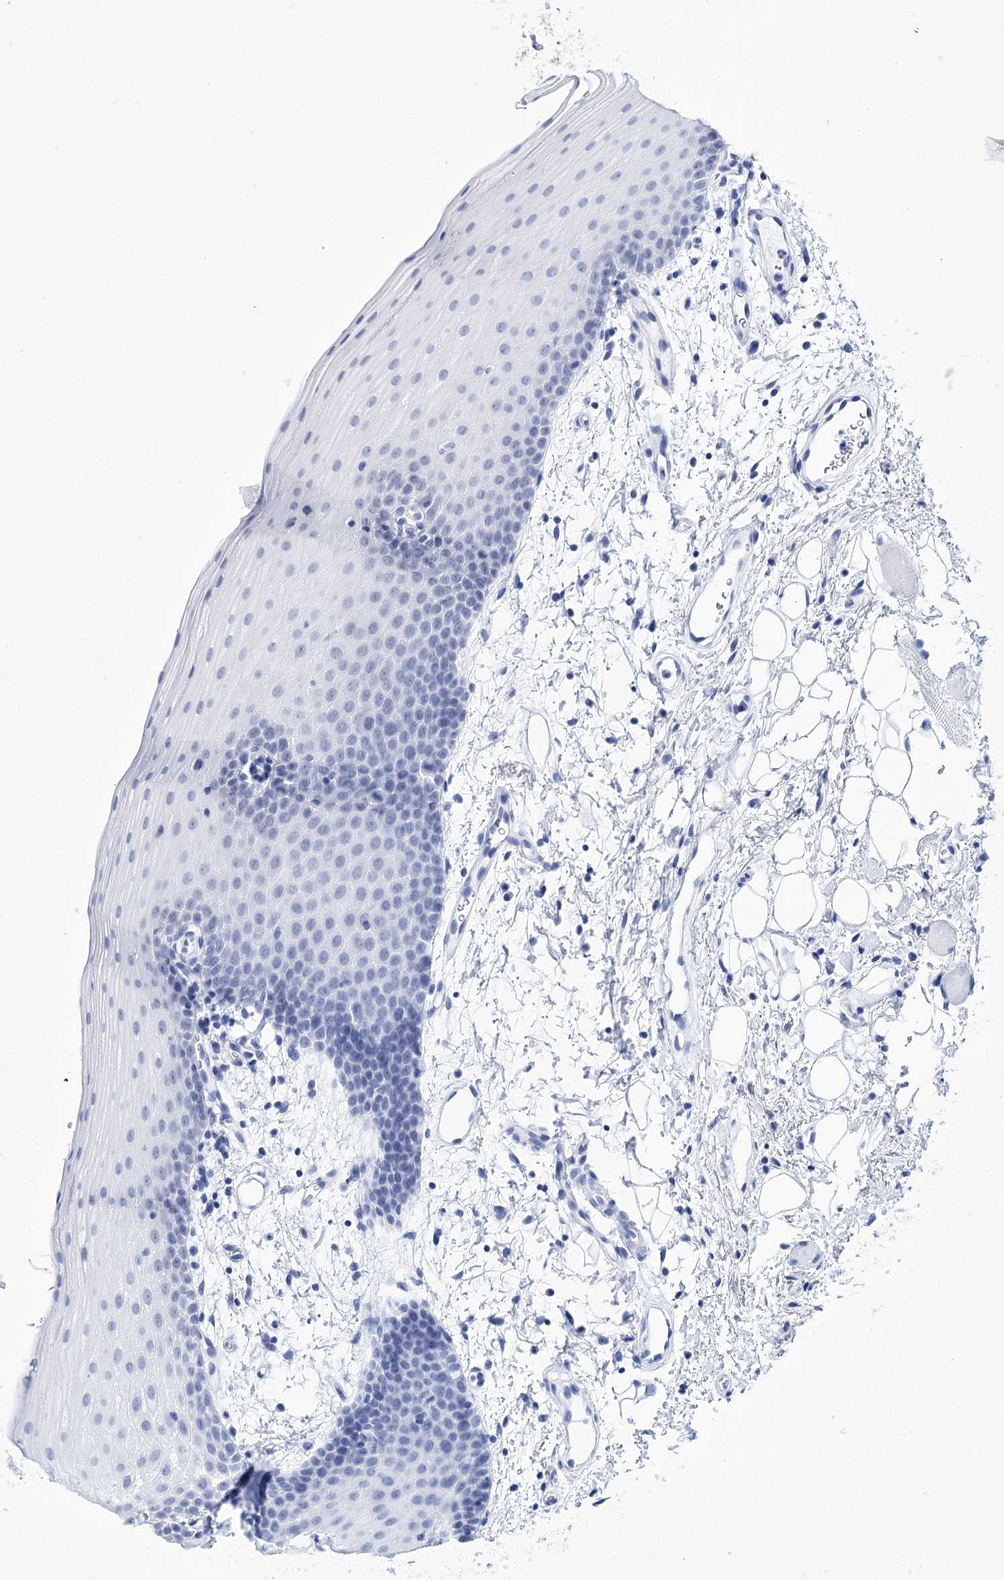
{"staining": {"intensity": "weak", "quantity": "<25%", "location": "nuclear"}, "tissue": "oral mucosa", "cell_type": "Squamous epithelial cells", "image_type": "normal", "snomed": [{"axis": "morphology", "description": "Normal tissue, NOS"}, {"axis": "topography", "description": "Oral tissue"}], "caption": "Oral mucosa was stained to show a protein in brown. There is no significant positivity in squamous epithelial cells. (DAB (3,3'-diaminobenzidine) IHC with hematoxylin counter stain).", "gene": "PPRC1", "patient": {"sex": "male", "age": 68}}